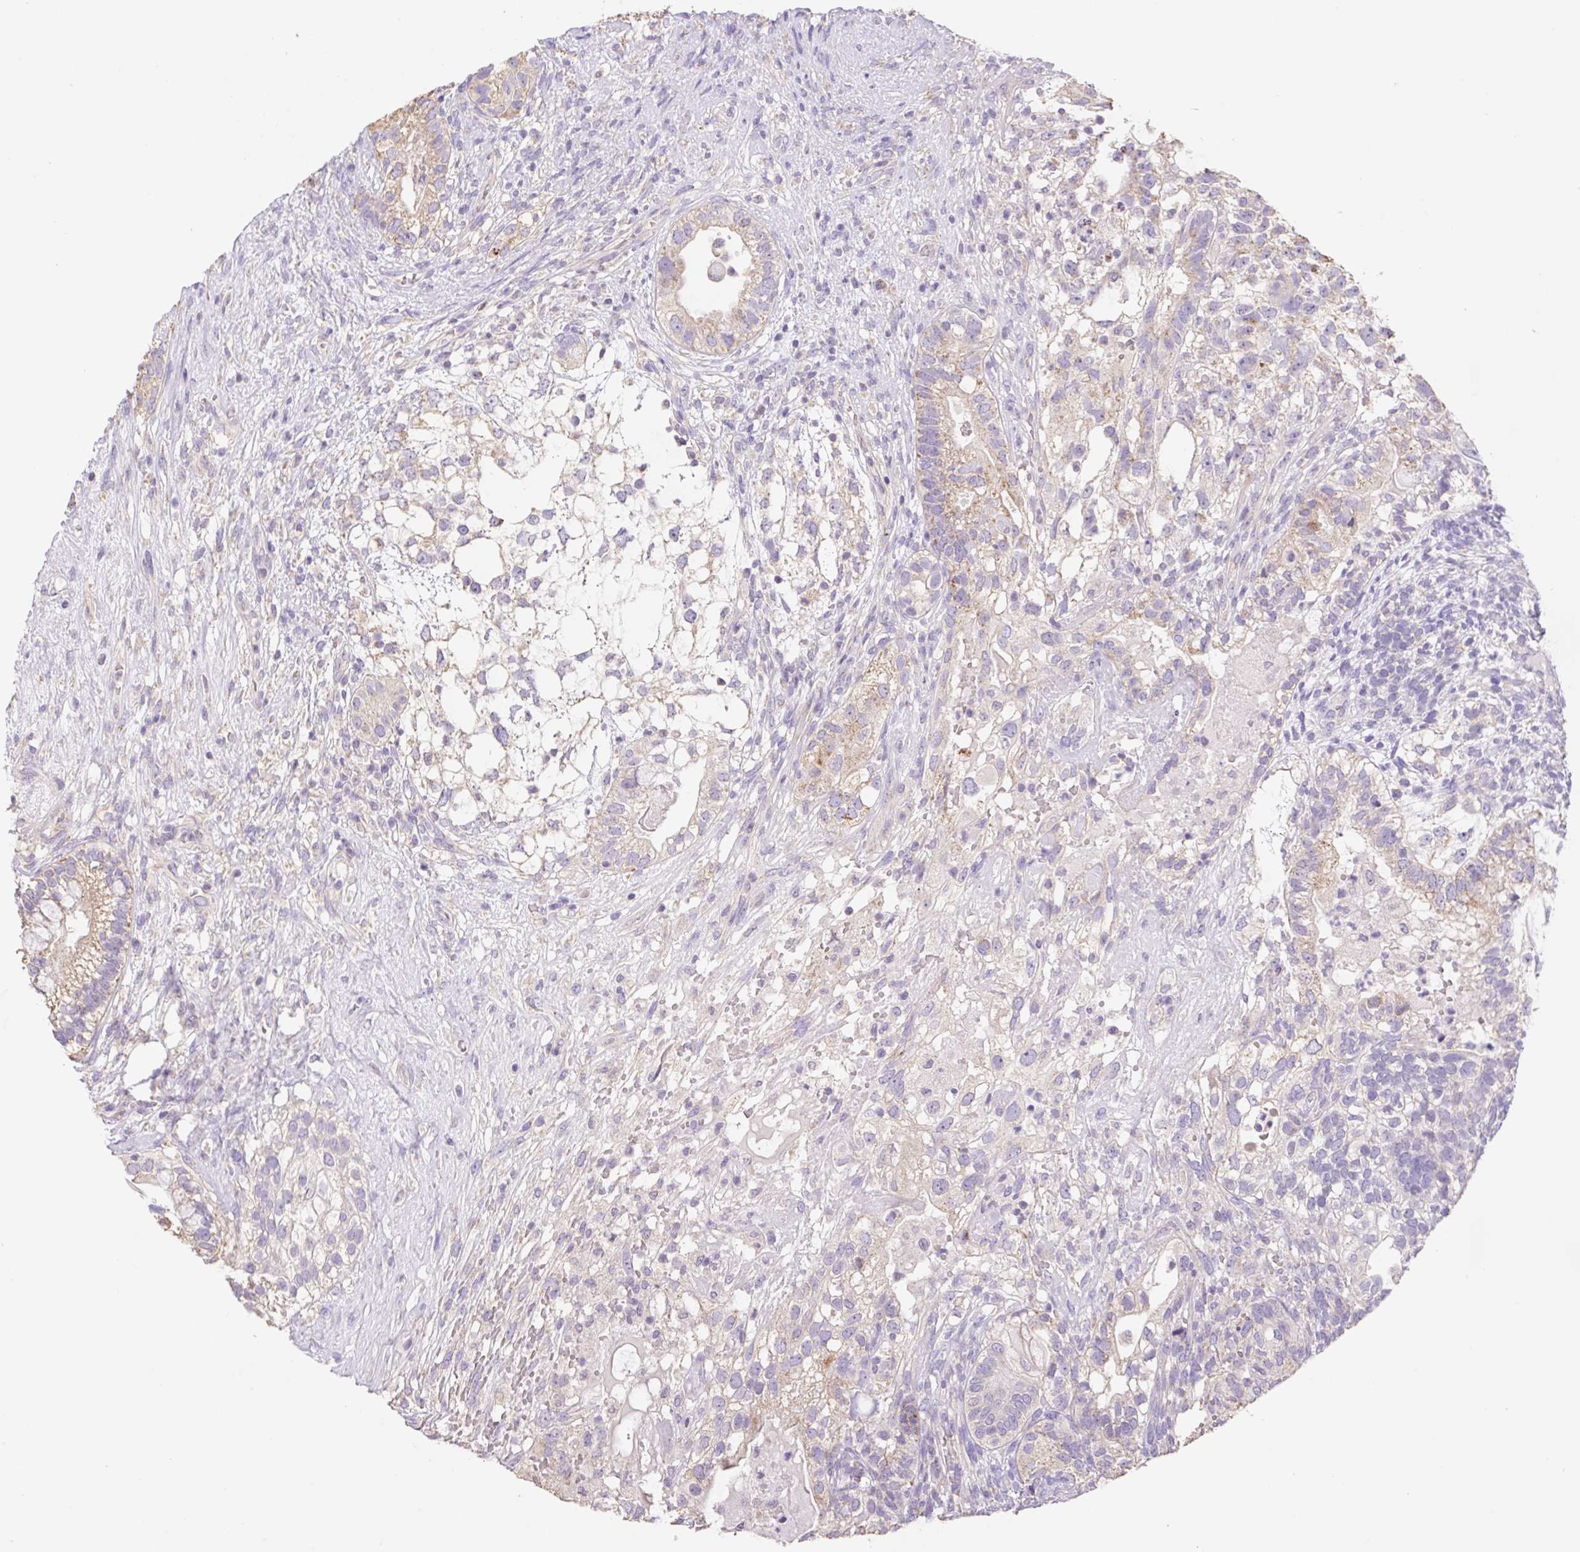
{"staining": {"intensity": "weak", "quantity": "25%-75%", "location": "cytoplasmic/membranous"}, "tissue": "testis cancer", "cell_type": "Tumor cells", "image_type": "cancer", "snomed": [{"axis": "morphology", "description": "Seminoma, NOS"}, {"axis": "morphology", "description": "Carcinoma, Embryonal, NOS"}, {"axis": "topography", "description": "Testis"}], "caption": "Immunohistochemical staining of testis cancer (seminoma) shows weak cytoplasmic/membranous protein staining in about 25%-75% of tumor cells.", "gene": "COPZ2", "patient": {"sex": "male", "age": 41}}